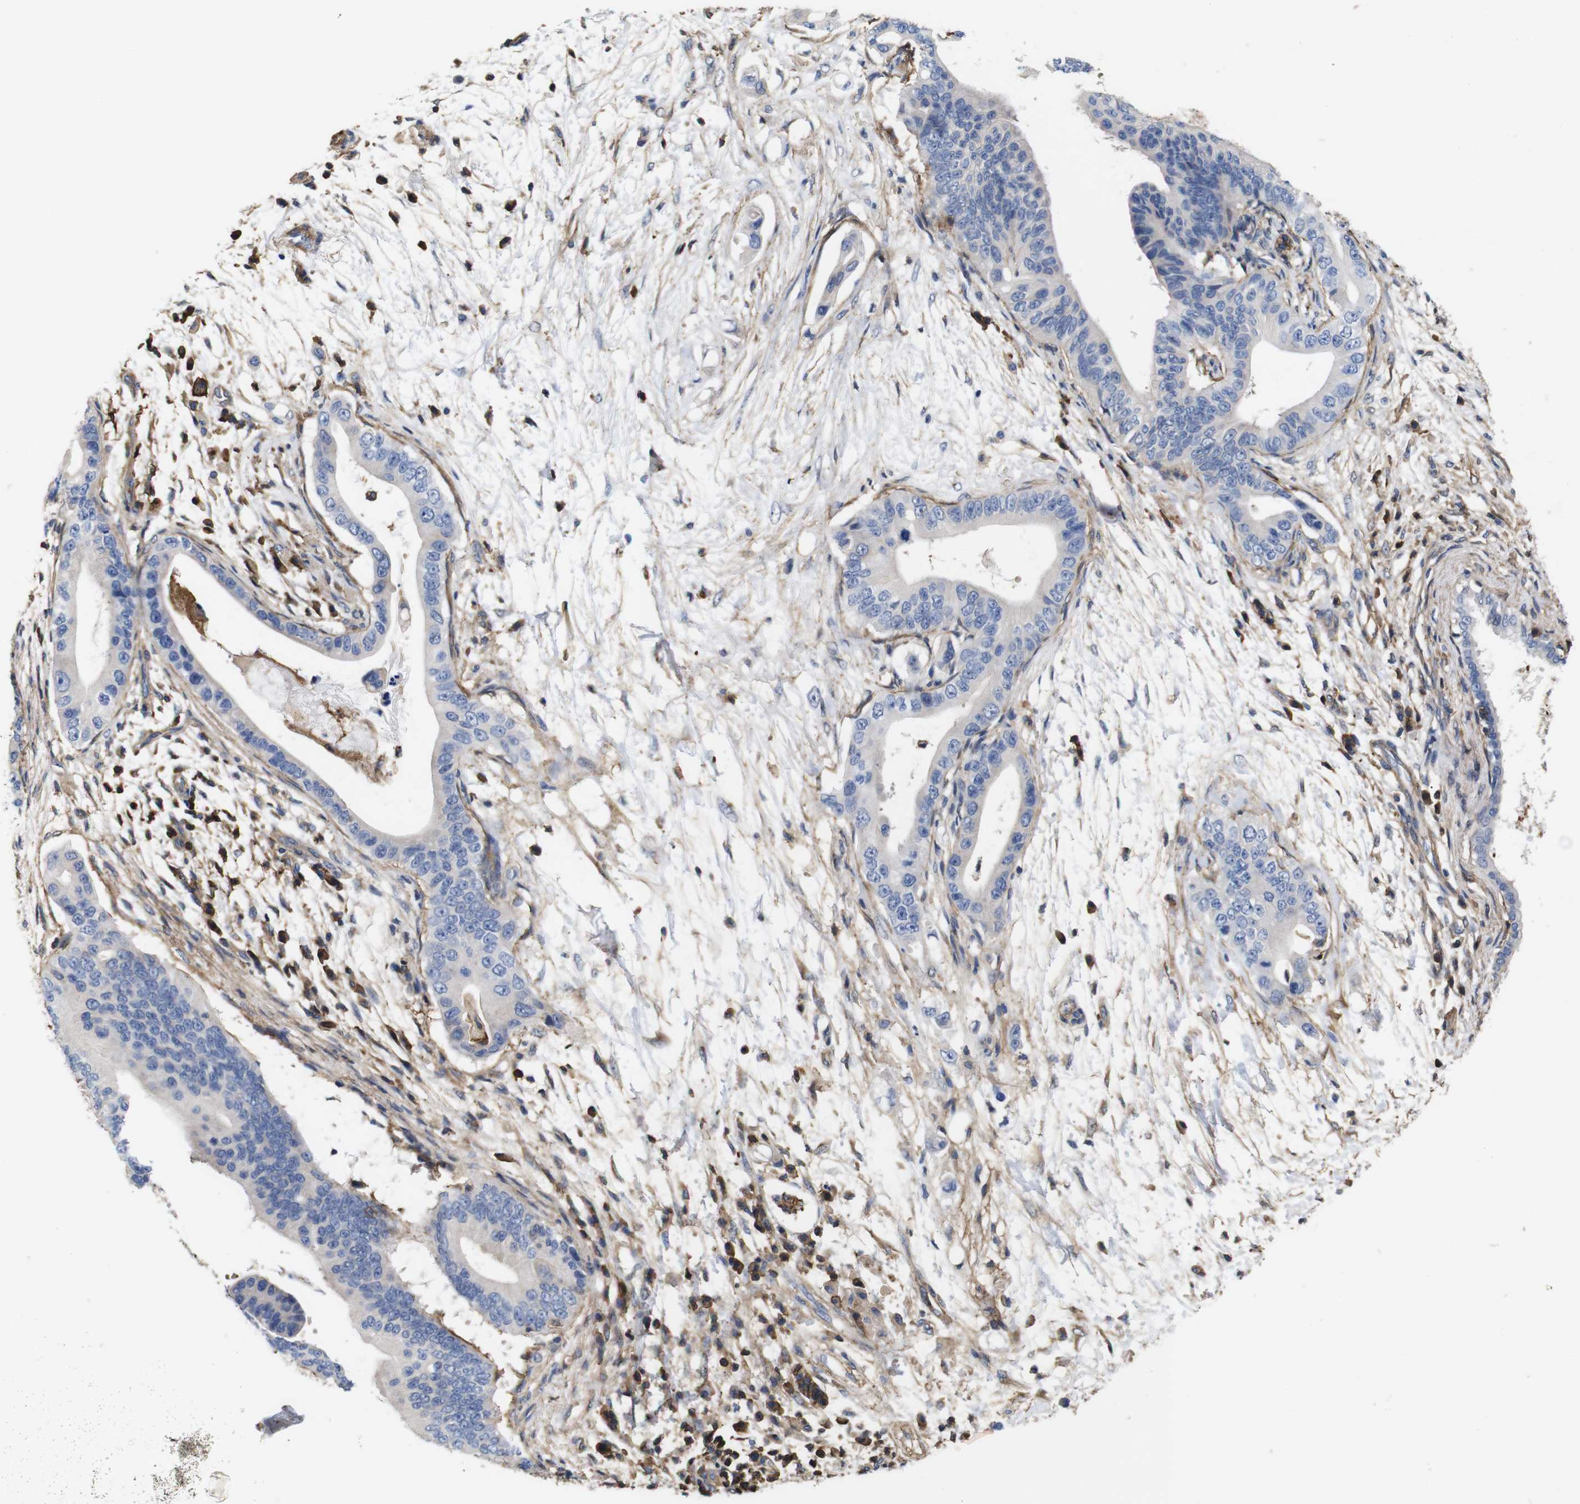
{"staining": {"intensity": "negative", "quantity": "none", "location": "none"}, "tissue": "pancreatic cancer", "cell_type": "Tumor cells", "image_type": "cancer", "snomed": [{"axis": "morphology", "description": "Adenocarcinoma, NOS"}, {"axis": "topography", "description": "Pancreas"}], "caption": "Tumor cells are negative for protein expression in human pancreatic cancer.", "gene": "PI4KA", "patient": {"sex": "male", "age": 77}}